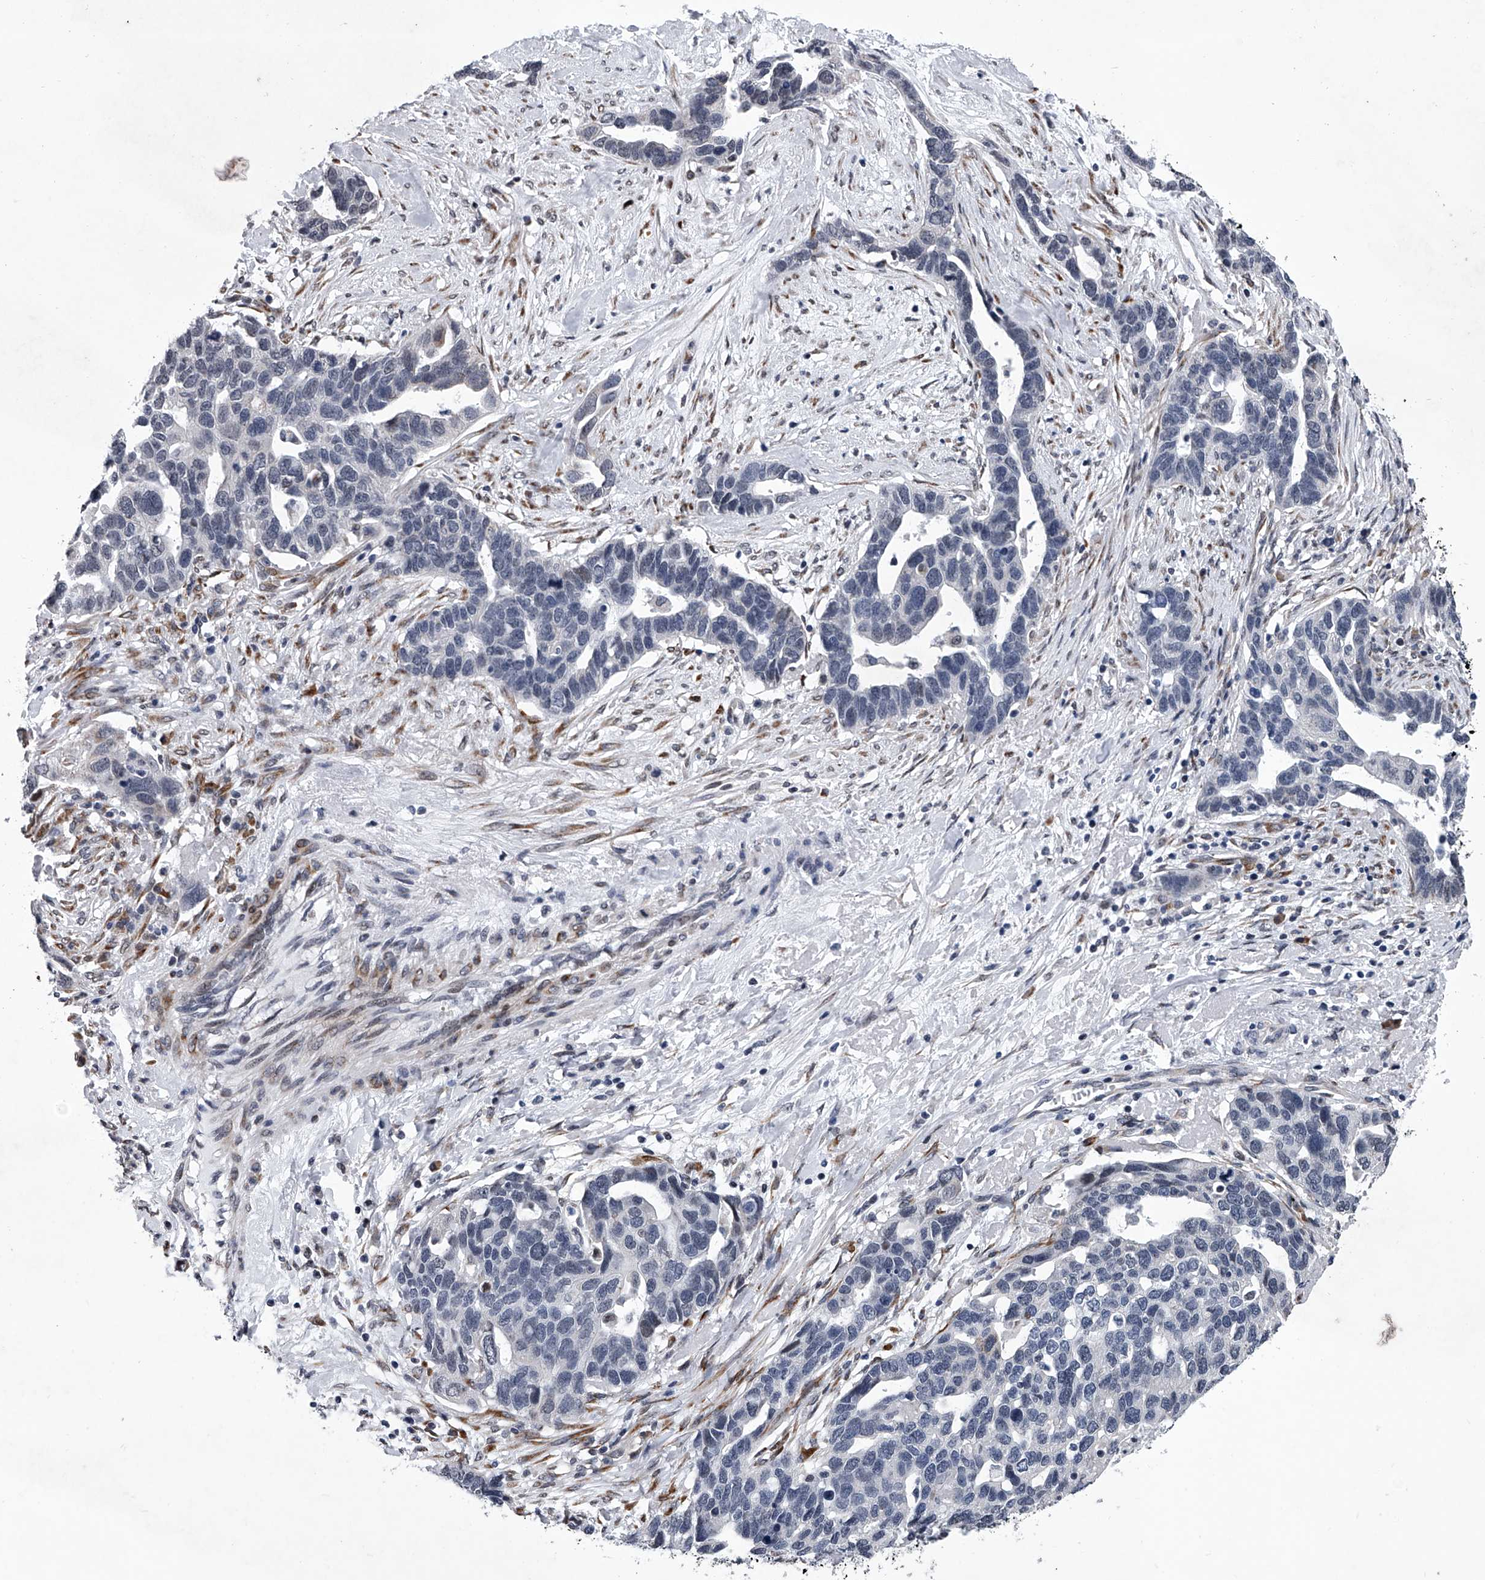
{"staining": {"intensity": "negative", "quantity": "none", "location": "none"}, "tissue": "ovarian cancer", "cell_type": "Tumor cells", "image_type": "cancer", "snomed": [{"axis": "morphology", "description": "Cystadenocarcinoma, serous, NOS"}, {"axis": "topography", "description": "Ovary"}], "caption": "The micrograph demonstrates no significant staining in tumor cells of ovarian cancer. The staining is performed using DAB brown chromogen with nuclei counter-stained in using hematoxylin.", "gene": "PPP2R5D", "patient": {"sex": "female", "age": 54}}